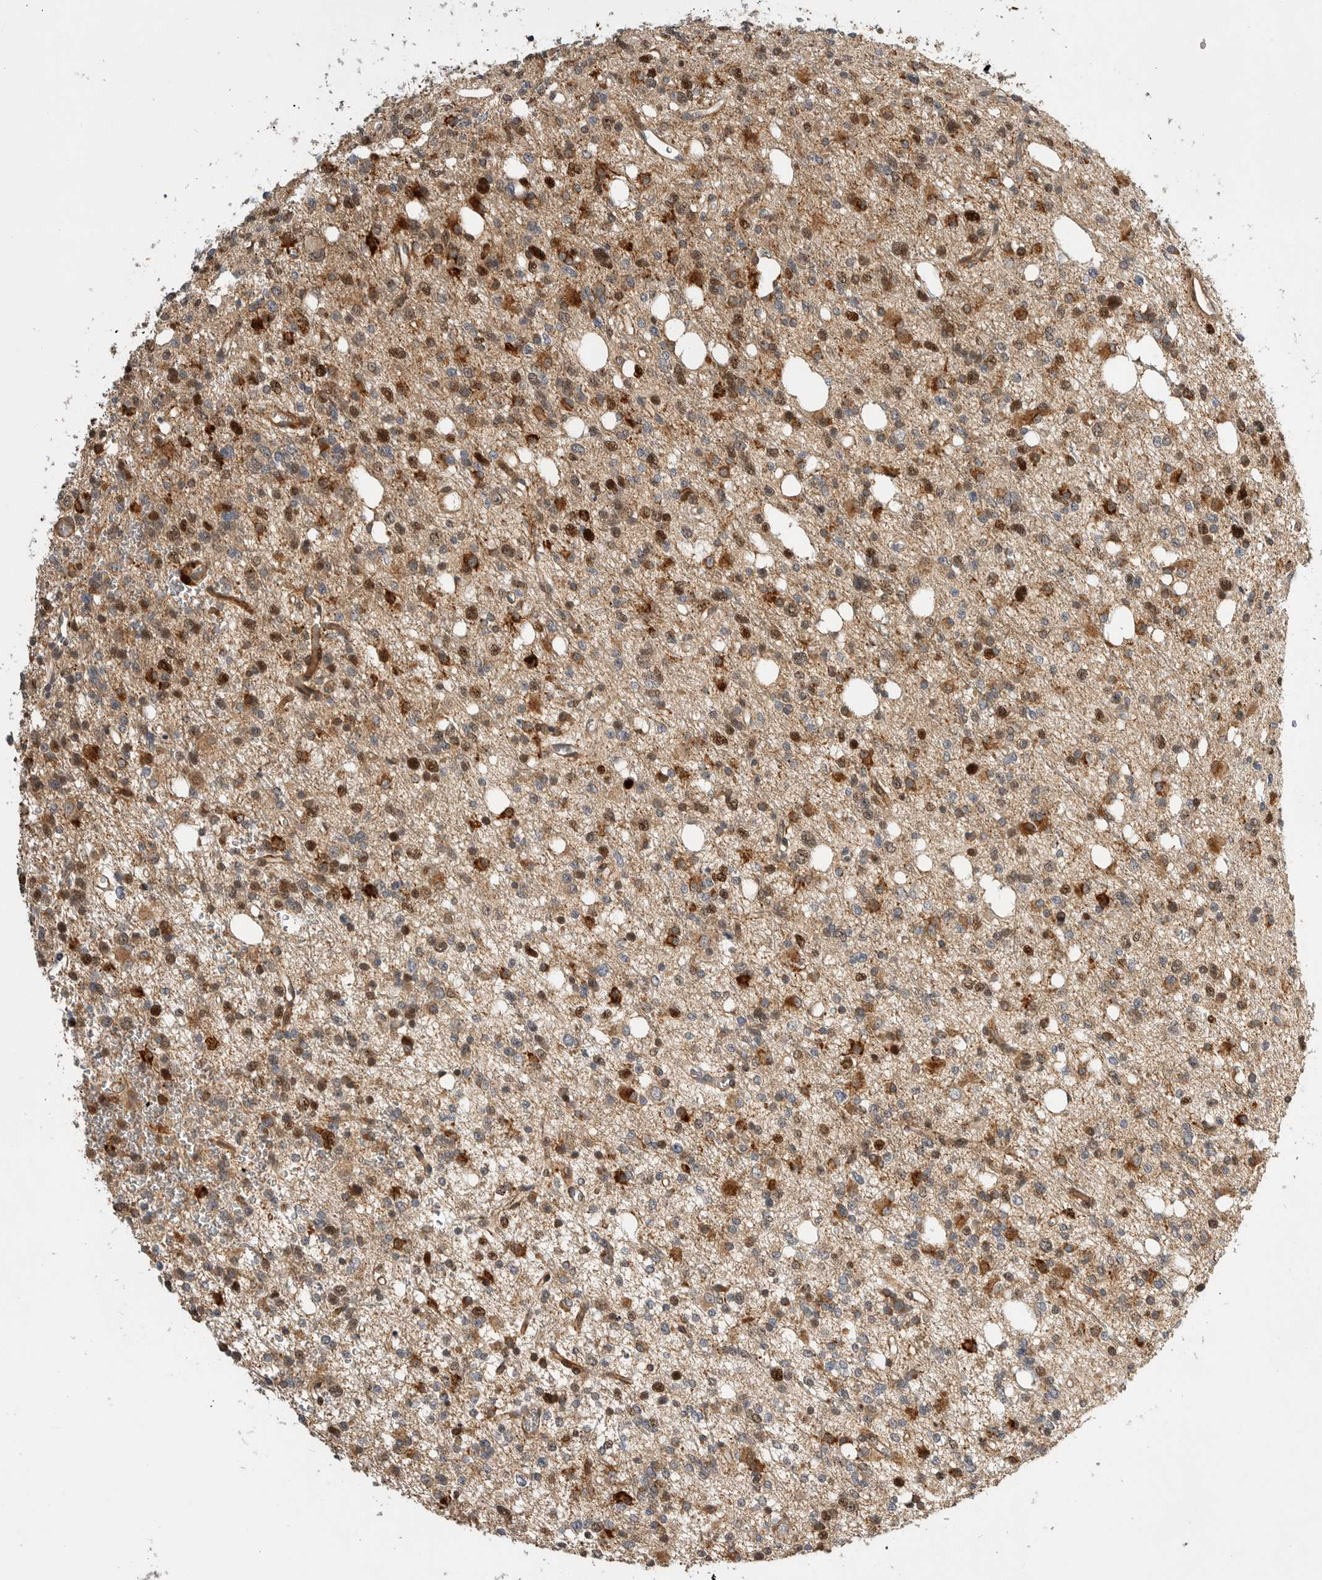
{"staining": {"intensity": "strong", "quantity": "25%-75%", "location": "cytoplasmic/membranous,nuclear"}, "tissue": "glioma", "cell_type": "Tumor cells", "image_type": "cancer", "snomed": [{"axis": "morphology", "description": "Glioma, malignant, High grade"}, {"axis": "topography", "description": "Brain"}], "caption": "Immunohistochemistry image of neoplastic tissue: malignant glioma (high-grade) stained using immunohistochemistry displays high levels of strong protein expression localized specifically in the cytoplasmic/membranous and nuclear of tumor cells, appearing as a cytoplasmic/membranous and nuclear brown color.", "gene": "CSNK1G3", "patient": {"sex": "female", "age": 62}}